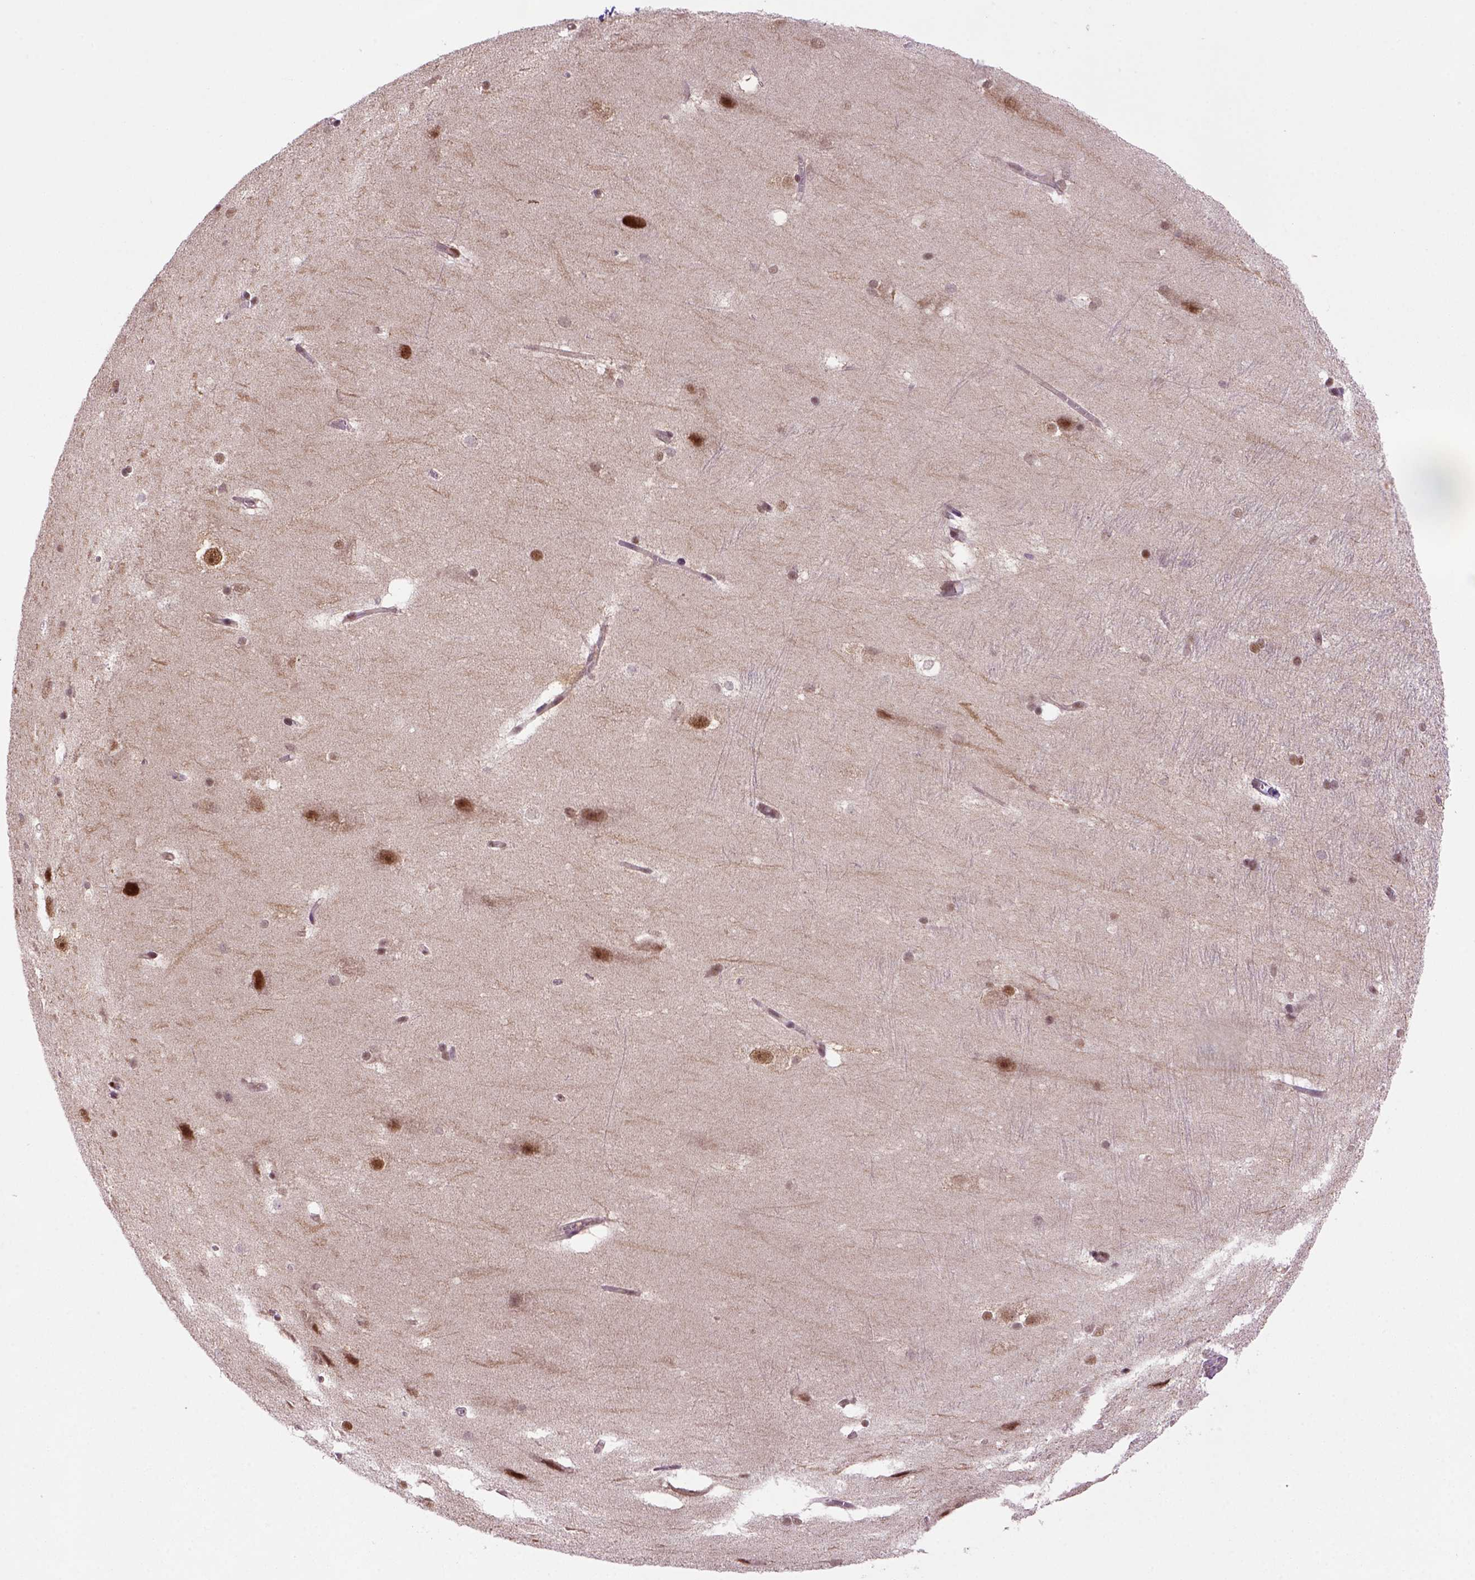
{"staining": {"intensity": "moderate", "quantity": ">75%", "location": "nuclear"}, "tissue": "hippocampus", "cell_type": "Glial cells", "image_type": "normal", "snomed": [{"axis": "morphology", "description": "Normal tissue, NOS"}, {"axis": "topography", "description": "Cerebral cortex"}, {"axis": "topography", "description": "Hippocampus"}], "caption": "IHC image of benign hippocampus: human hippocampus stained using immunohistochemistry displays medium levels of moderate protein expression localized specifically in the nuclear of glial cells, appearing as a nuclear brown color.", "gene": "PSMC2", "patient": {"sex": "female", "age": 19}}